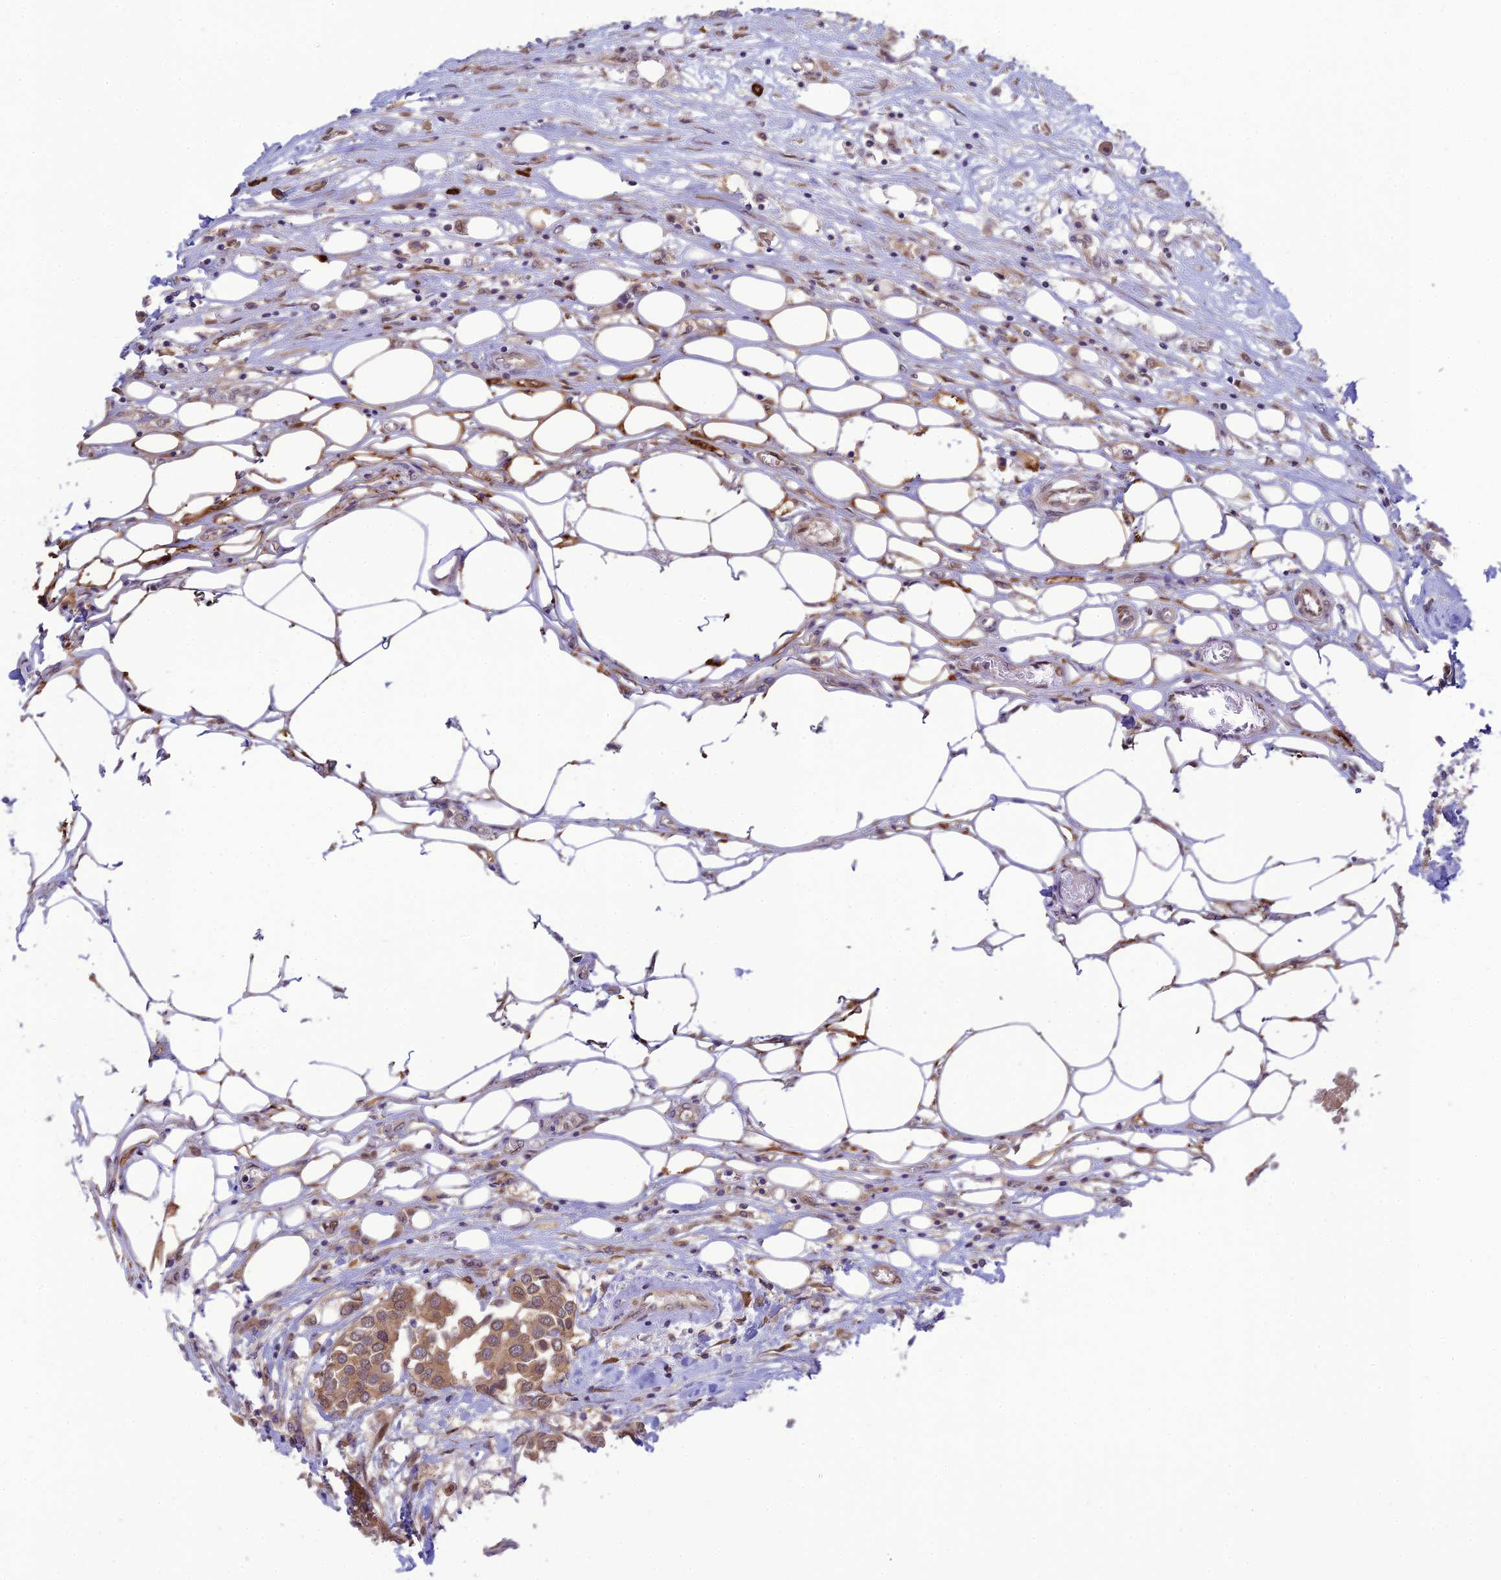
{"staining": {"intensity": "moderate", "quantity": "<25%", "location": "cytoplasmic/membranous"}, "tissue": "breast cancer", "cell_type": "Tumor cells", "image_type": "cancer", "snomed": [{"axis": "morphology", "description": "Duct carcinoma"}, {"axis": "topography", "description": "Breast"}], "caption": "Breast cancer tissue reveals moderate cytoplasmic/membranous staining in approximately <25% of tumor cells, visualized by immunohistochemistry. (DAB = brown stain, brightfield microscopy at high magnification).", "gene": "SKIC8", "patient": {"sex": "female", "age": 83}}